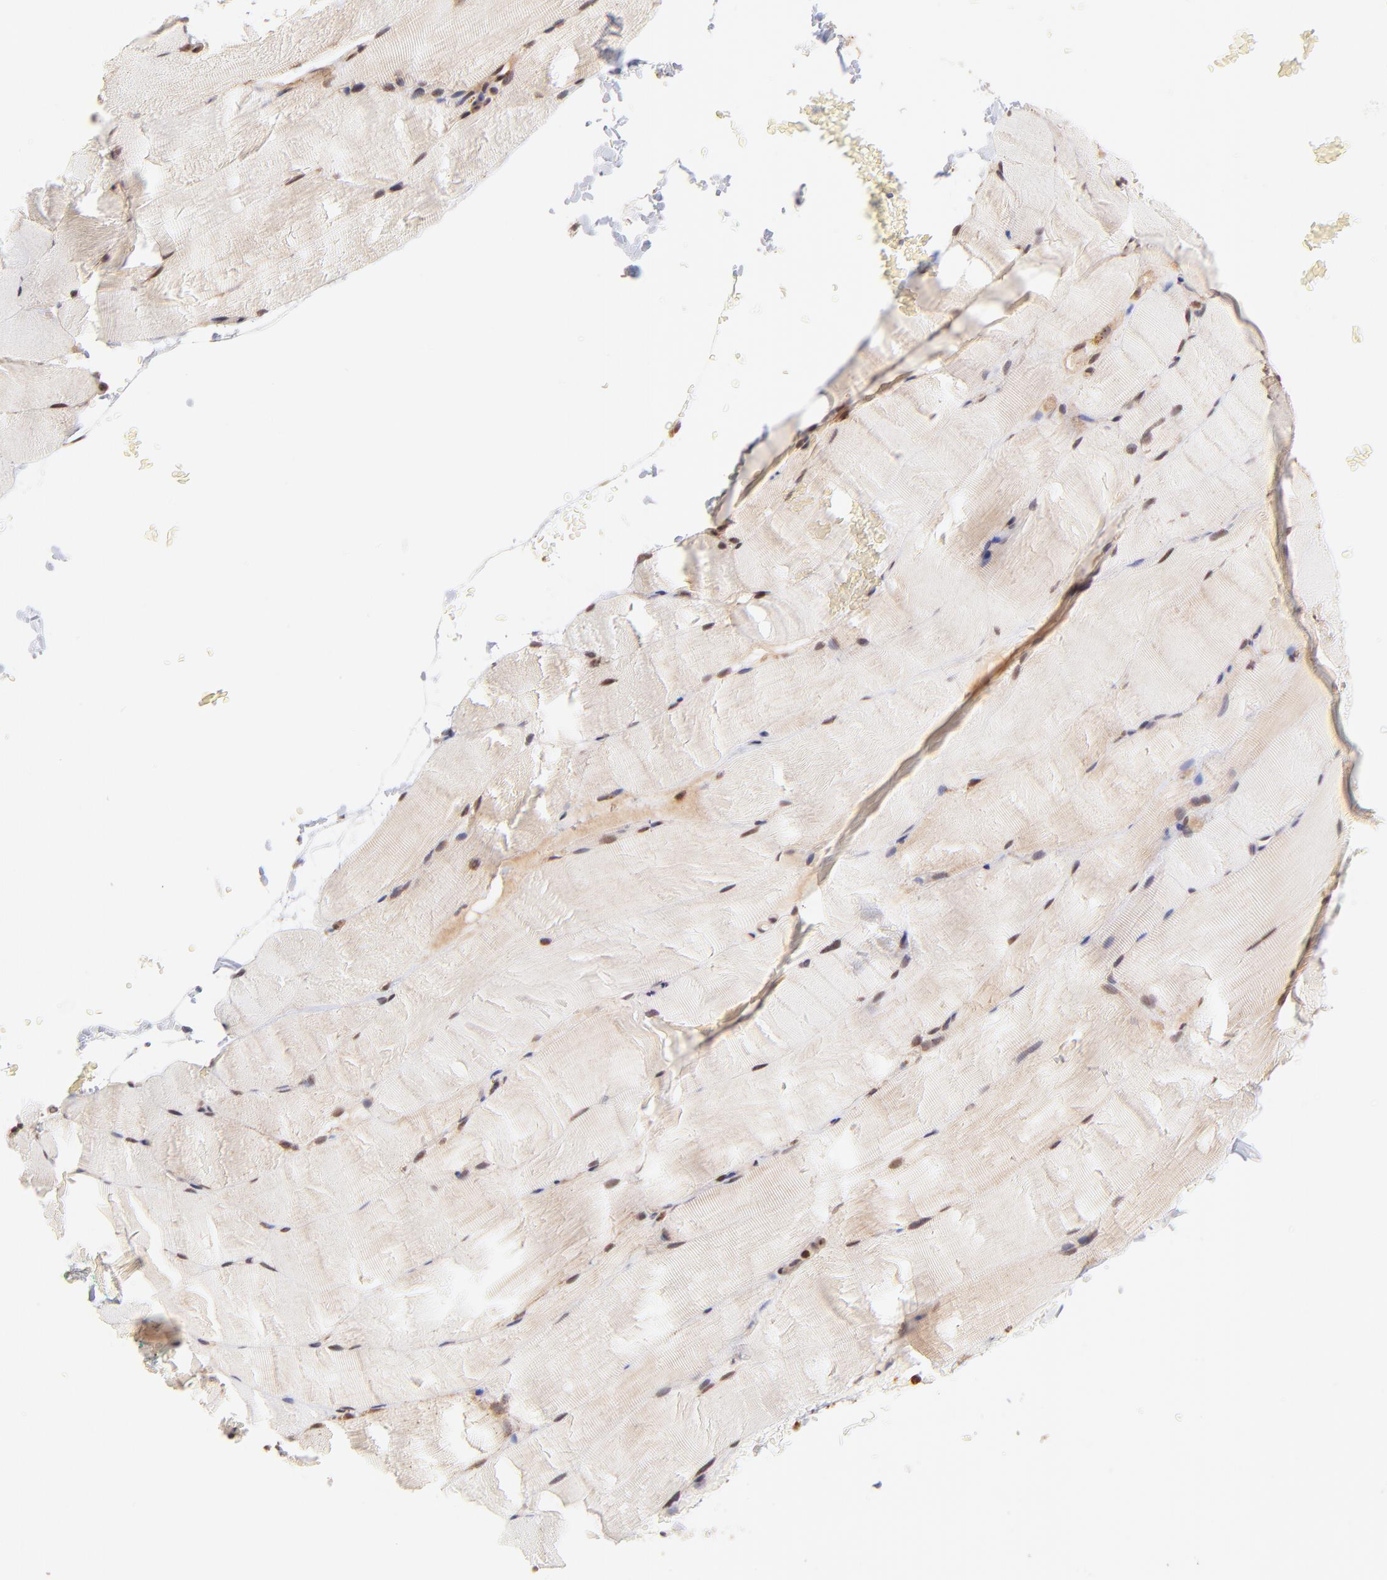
{"staining": {"intensity": "weak", "quantity": "25%-75%", "location": "nuclear"}, "tissue": "skeletal muscle", "cell_type": "Myocytes", "image_type": "normal", "snomed": [{"axis": "morphology", "description": "Normal tissue, NOS"}, {"axis": "topography", "description": "Skeletal muscle"}], "caption": "Immunohistochemistry of normal skeletal muscle demonstrates low levels of weak nuclear staining in about 25%-75% of myocytes. The protein is shown in brown color, while the nuclei are stained blue.", "gene": "MED12", "patient": {"sex": "female", "age": 37}}